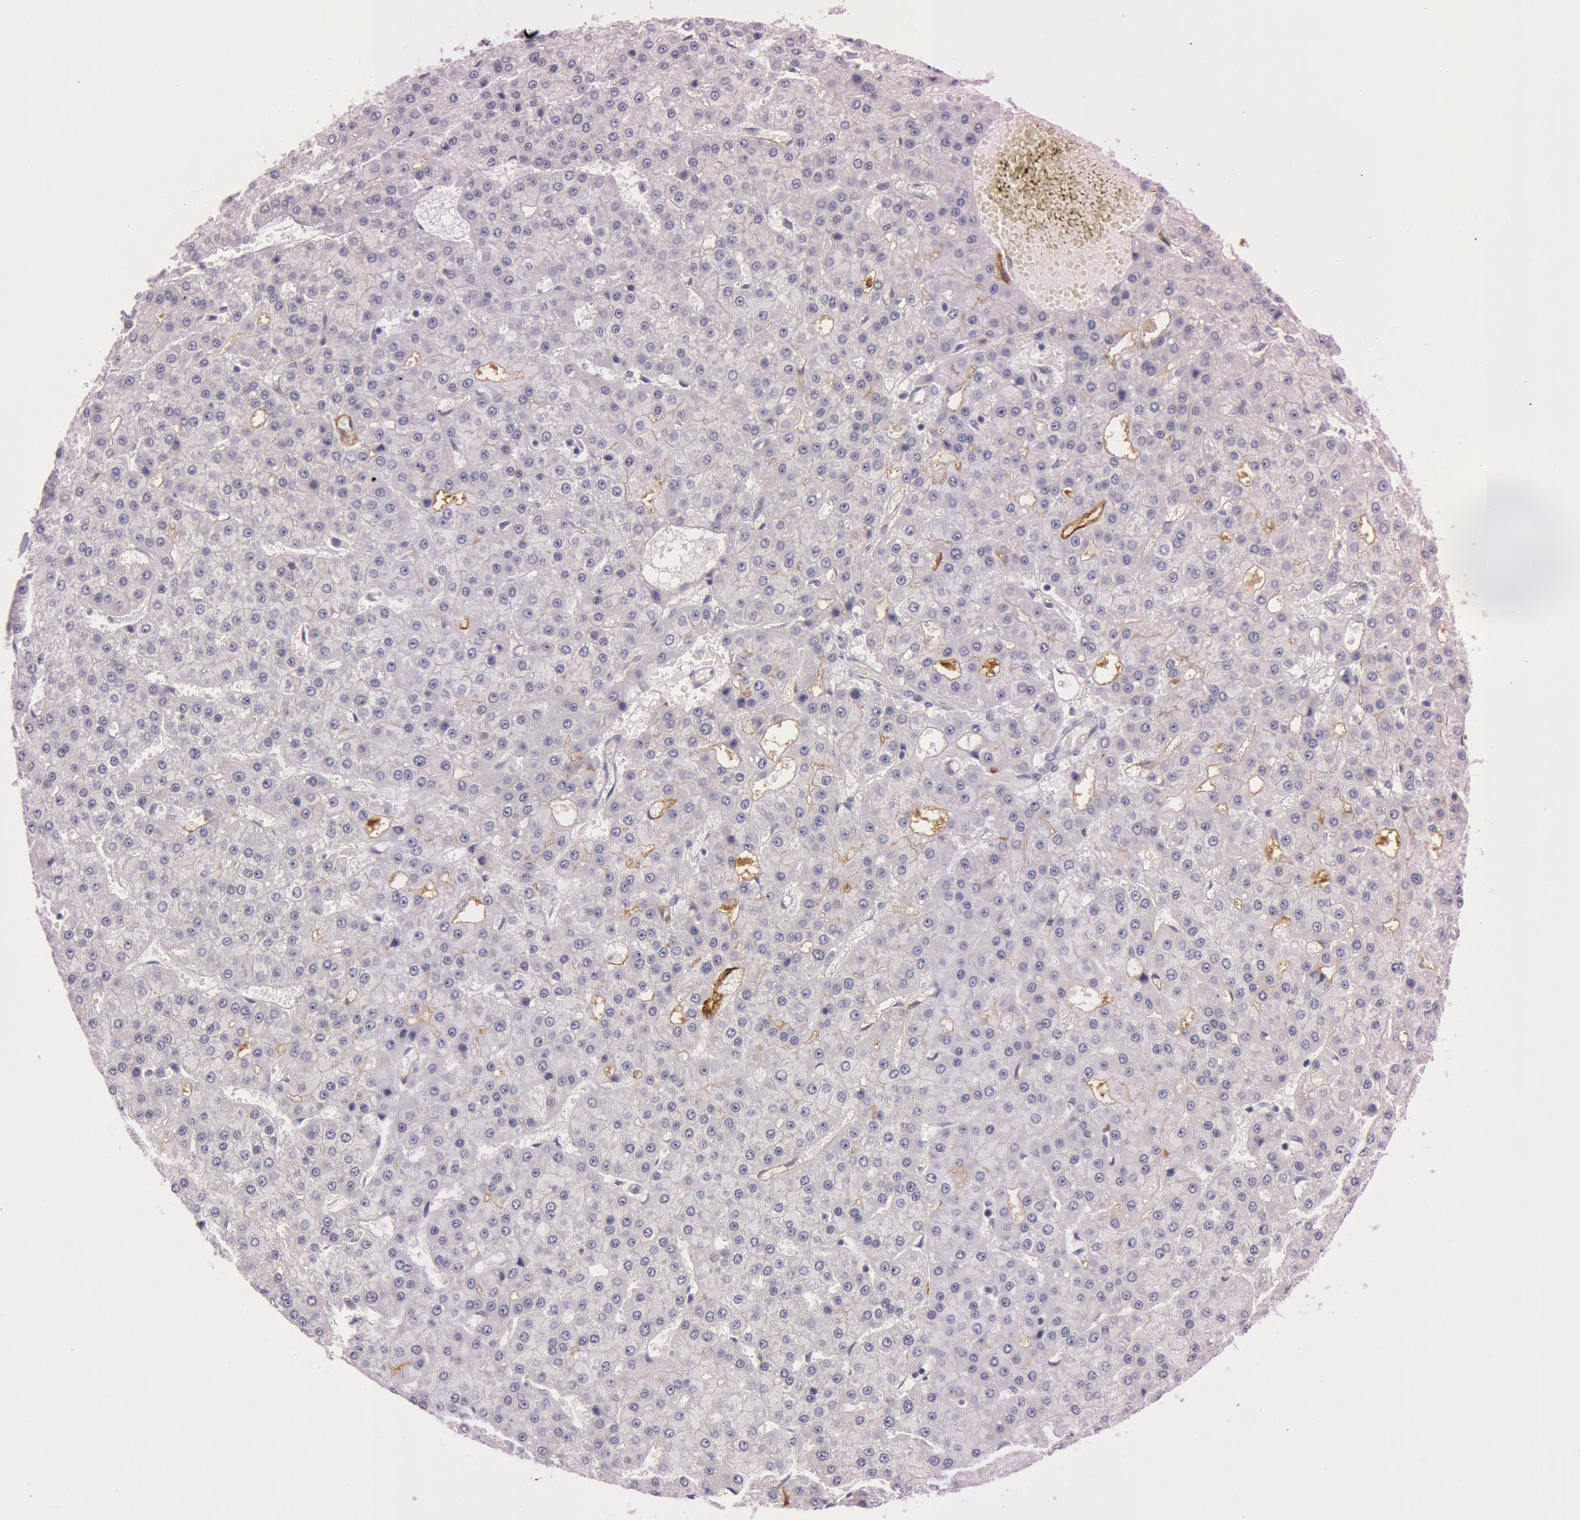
{"staining": {"intensity": "negative", "quantity": "none", "location": "none"}, "tissue": "liver cancer", "cell_type": "Tumor cells", "image_type": "cancer", "snomed": [{"axis": "morphology", "description": "Carcinoma, Hepatocellular, NOS"}, {"axis": "topography", "description": "Liver"}], "caption": "Human liver cancer stained for a protein using immunohistochemistry reveals no staining in tumor cells.", "gene": "FOLH1", "patient": {"sex": "male", "age": 47}}